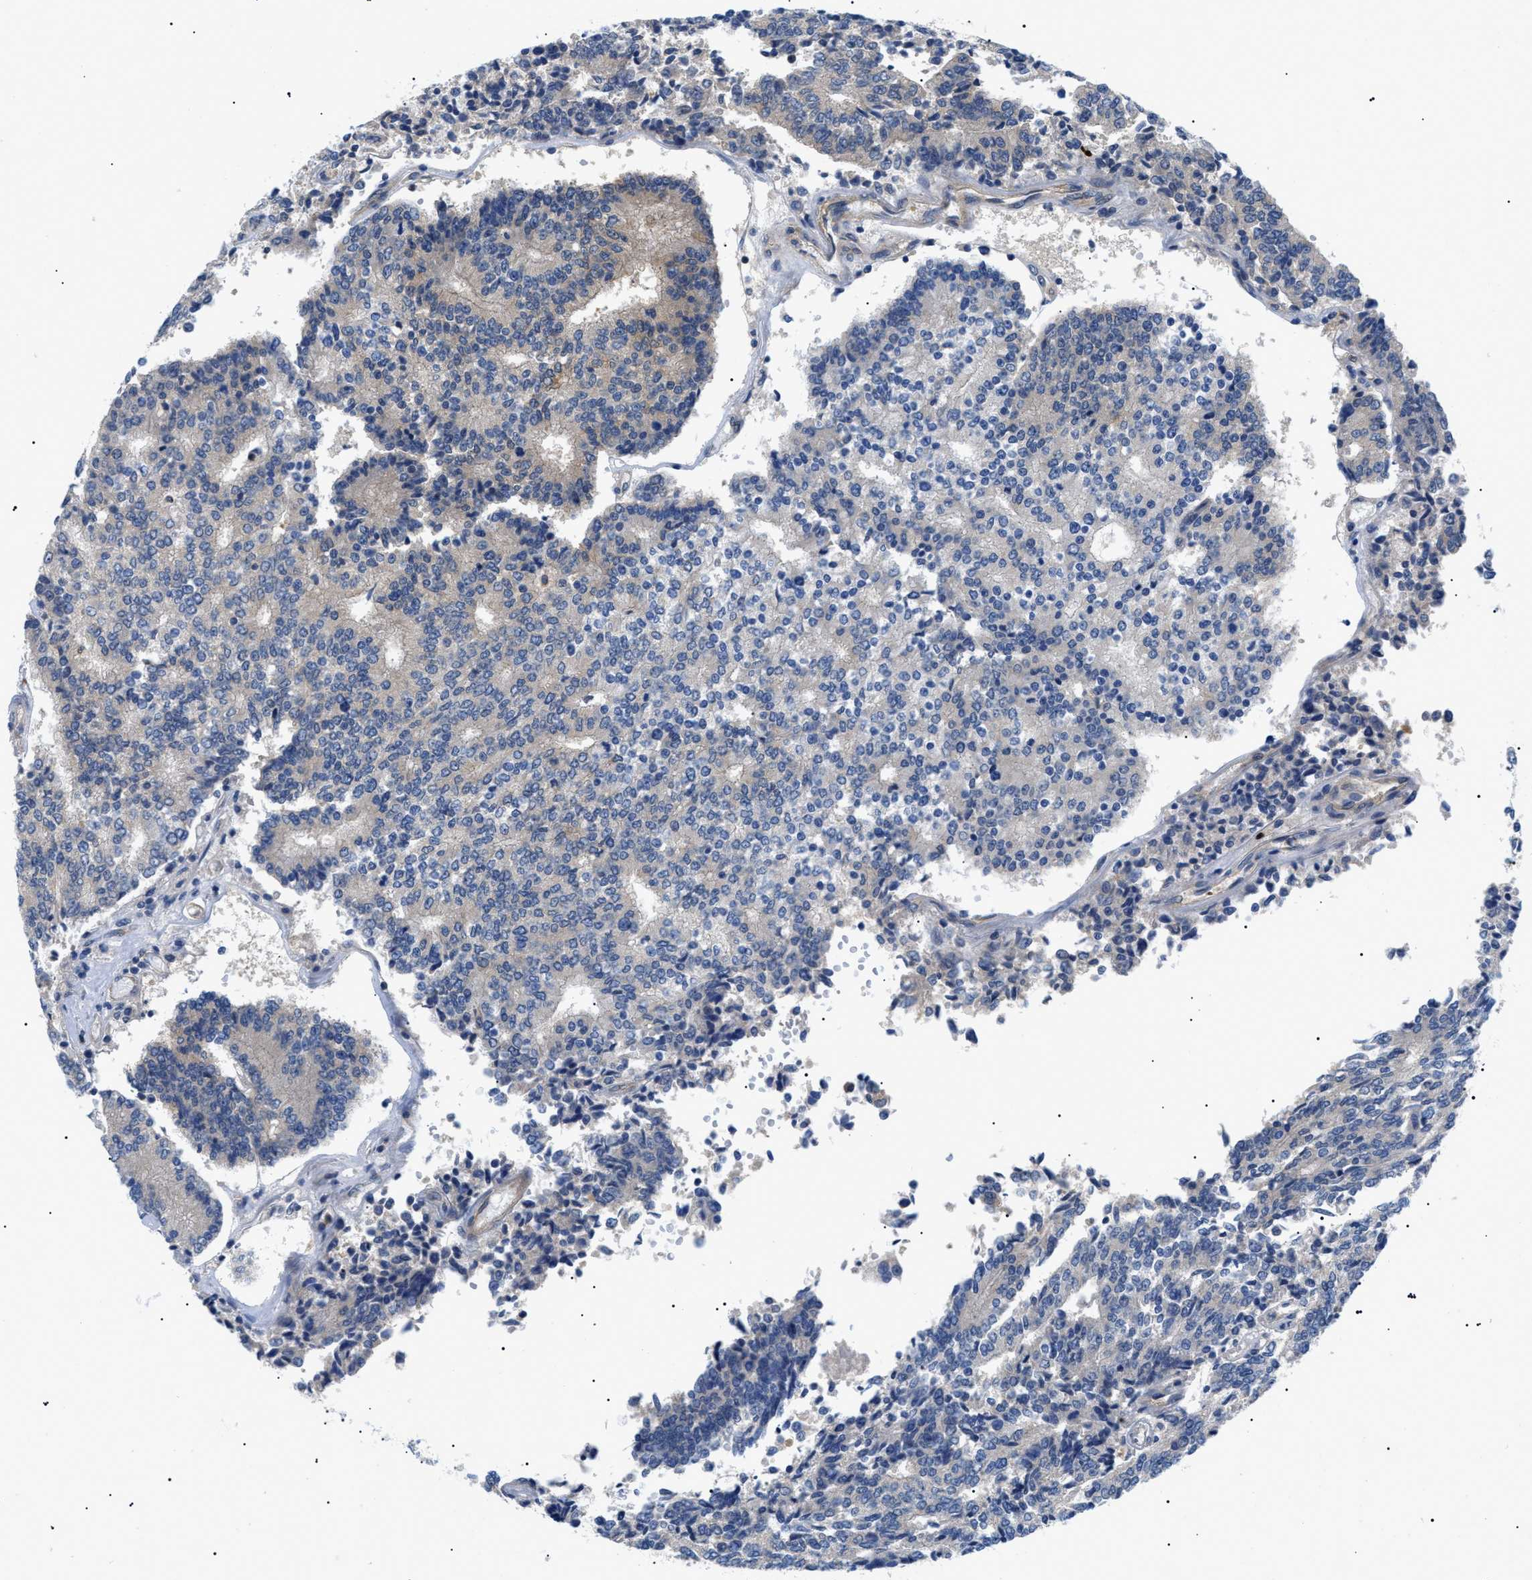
{"staining": {"intensity": "negative", "quantity": "none", "location": "none"}, "tissue": "prostate cancer", "cell_type": "Tumor cells", "image_type": "cancer", "snomed": [{"axis": "morphology", "description": "Normal tissue, NOS"}, {"axis": "morphology", "description": "Adenocarcinoma, High grade"}, {"axis": "topography", "description": "Prostate"}, {"axis": "topography", "description": "Seminal veicle"}], "caption": "Photomicrograph shows no protein positivity in tumor cells of prostate adenocarcinoma (high-grade) tissue.", "gene": "RIPK1", "patient": {"sex": "male", "age": 55}}